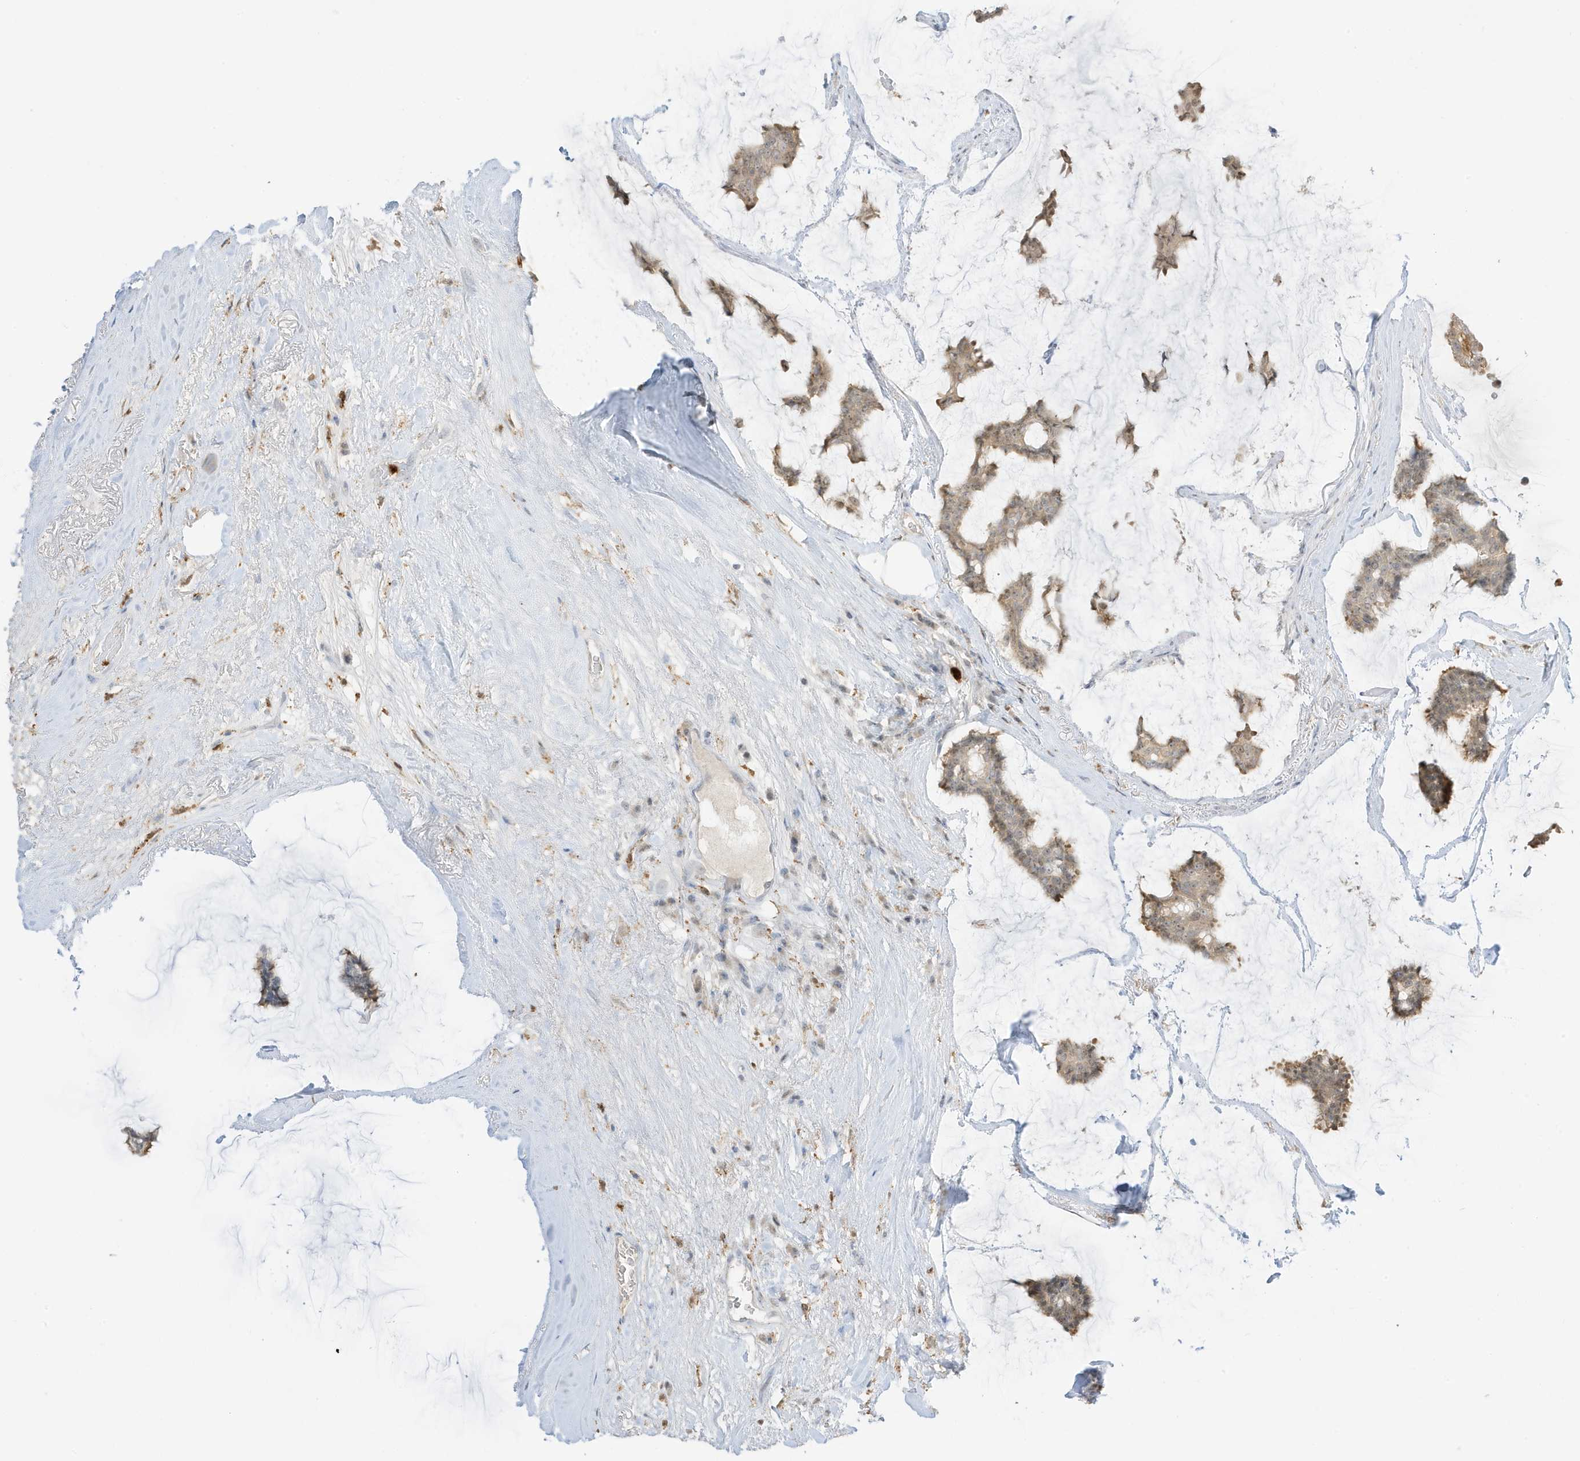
{"staining": {"intensity": "weak", "quantity": "<25%", "location": "cytoplasmic/membranous,nuclear"}, "tissue": "breast cancer", "cell_type": "Tumor cells", "image_type": "cancer", "snomed": [{"axis": "morphology", "description": "Duct carcinoma"}, {"axis": "topography", "description": "Breast"}], "caption": "A histopathology image of breast cancer stained for a protein reveals no brown staining in tumor cells.", "gene": "GCA", "patient": {"sex": "female", "age": 93}}